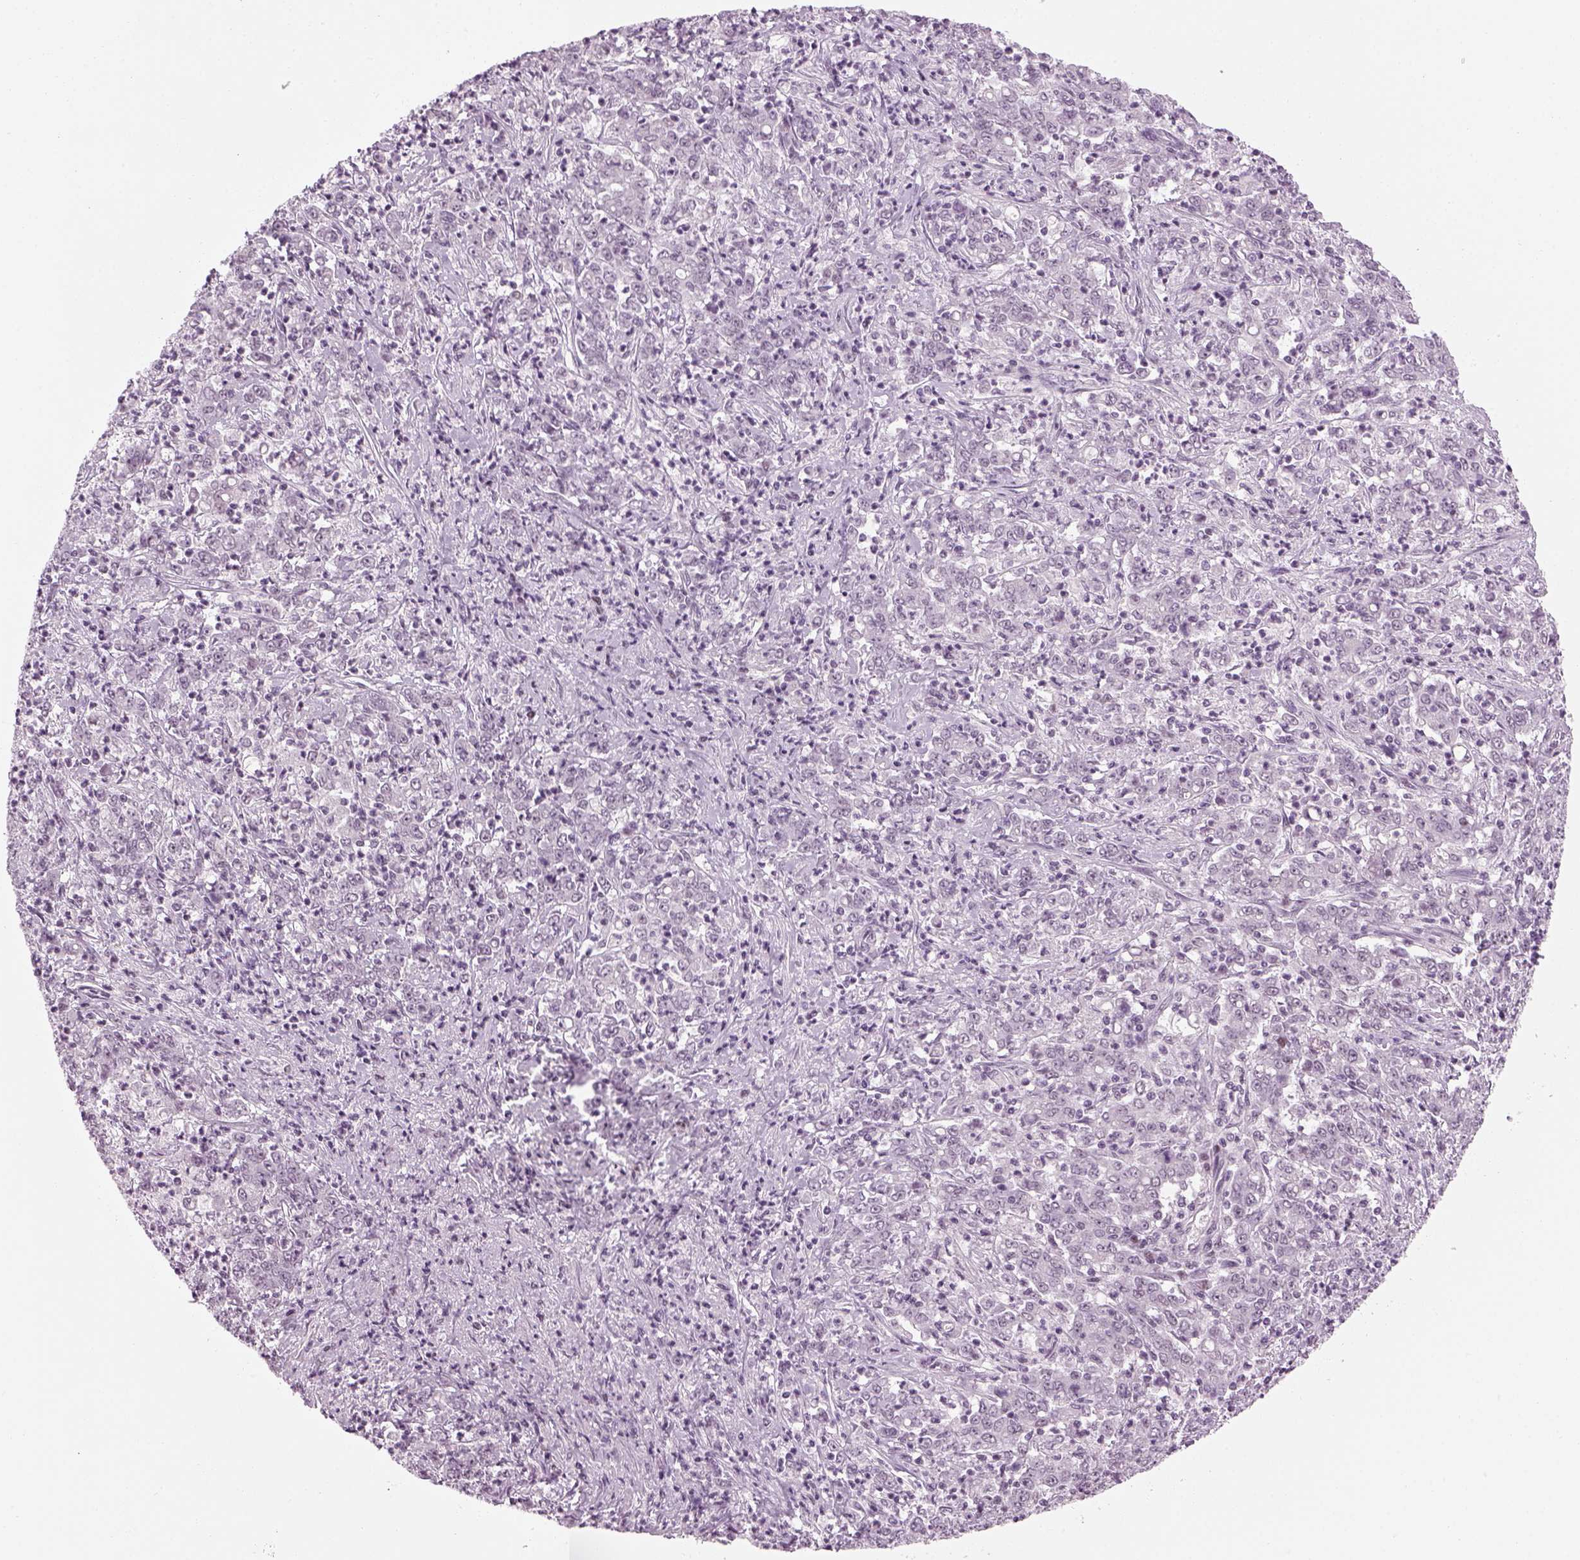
{"staining": {"intensity": "negative", "quantity": "none", "location": "none"}, "tissue": "stomach cancer", "cell_type": "Tumor cells", "image_type": "cancer", "snomed": [{"axis": "morphology", "description": "Adenocarcinoma, NOS"}, {"axis": "topography", "description": "Stomach, lower"}], "caption": "Stomach cancer was stained to show a protein in brown. There is no significant positivity in tumor cells.", "gene": "KCNG2", "patient": {"sex": "female", "age": 71}}